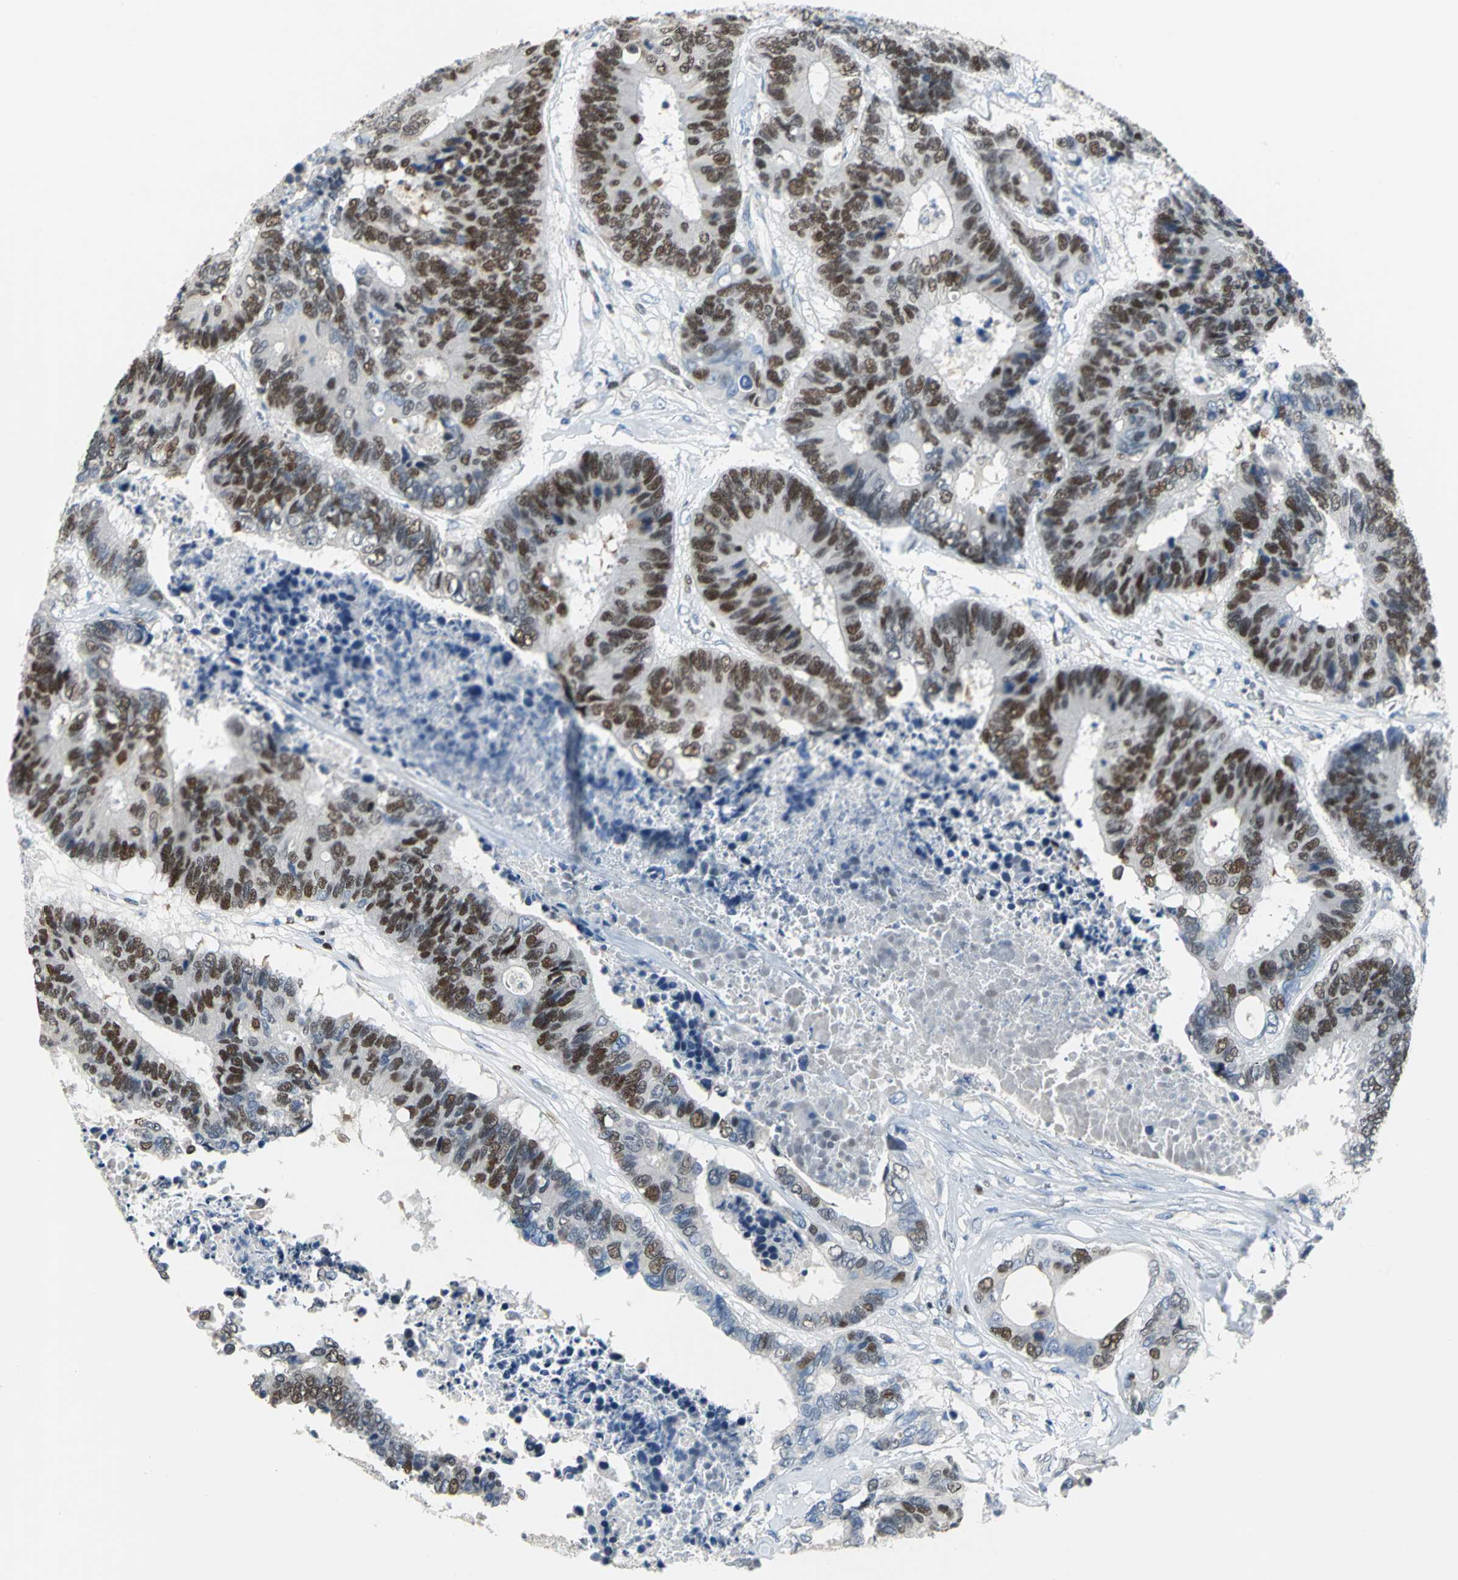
{"staining": {"intensity": "strong", "quantity": ">75%", "location": "nuclear"}, "tissue": "colorectal cancer", "cell_type": "Tumor cells", "image_type": "cancer", "snomed": [{"axis": "morphology", "description": "Adenocarcinoma, NOS"}, {"axis": "topography", "description": "Rectum"}], "caption": "The immunohistochemical stain labels strong nuclear expression in tumor cells of colorectal cancer tissue. The staining was performed using DAB to visualize the protein expression in brown, while the nuclei were stained in blue with hematoxylin (Magnification: 20x).", "gene": "MCM4", "patient": {"sex": "male", "age": 55}}